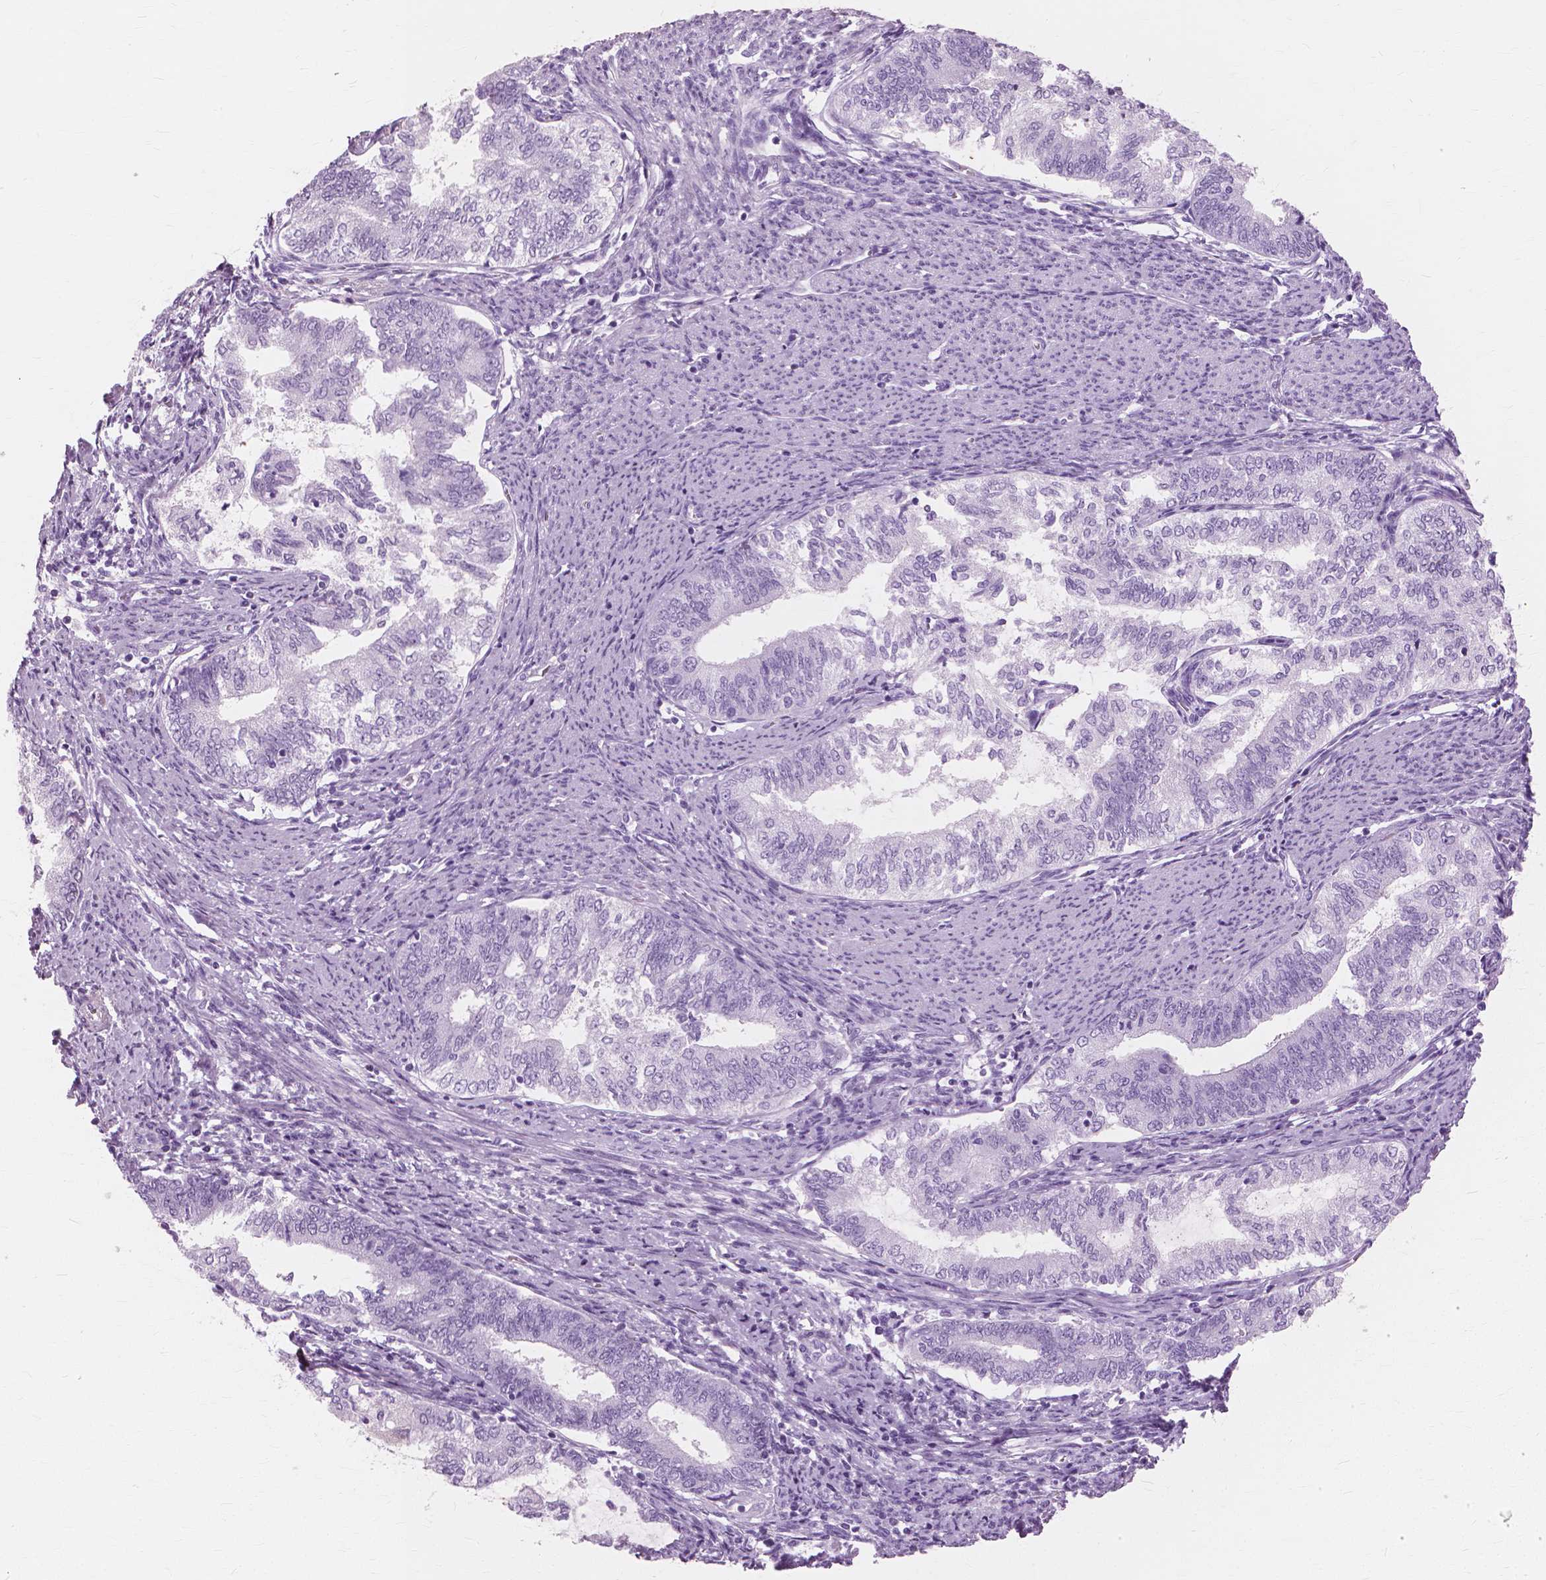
{"staining": {"intensity": "negative", "quantity": "none", "location": "none"}, "tissue": "endometrial cancer", "cell_type": "Tumor cells", "image_type": "cancer", "snomed": [{"axis": "morphology", "description": "Adenocarcinoma, NOS"}, {"axis": "topography", "description": "Endometrium"}], "caption": "The image reveals no significant staining in tumor cells of endometrial adenocarcinoma.", "gene": "SFTPD", "patient": {"sex": "female", "age": 65}}